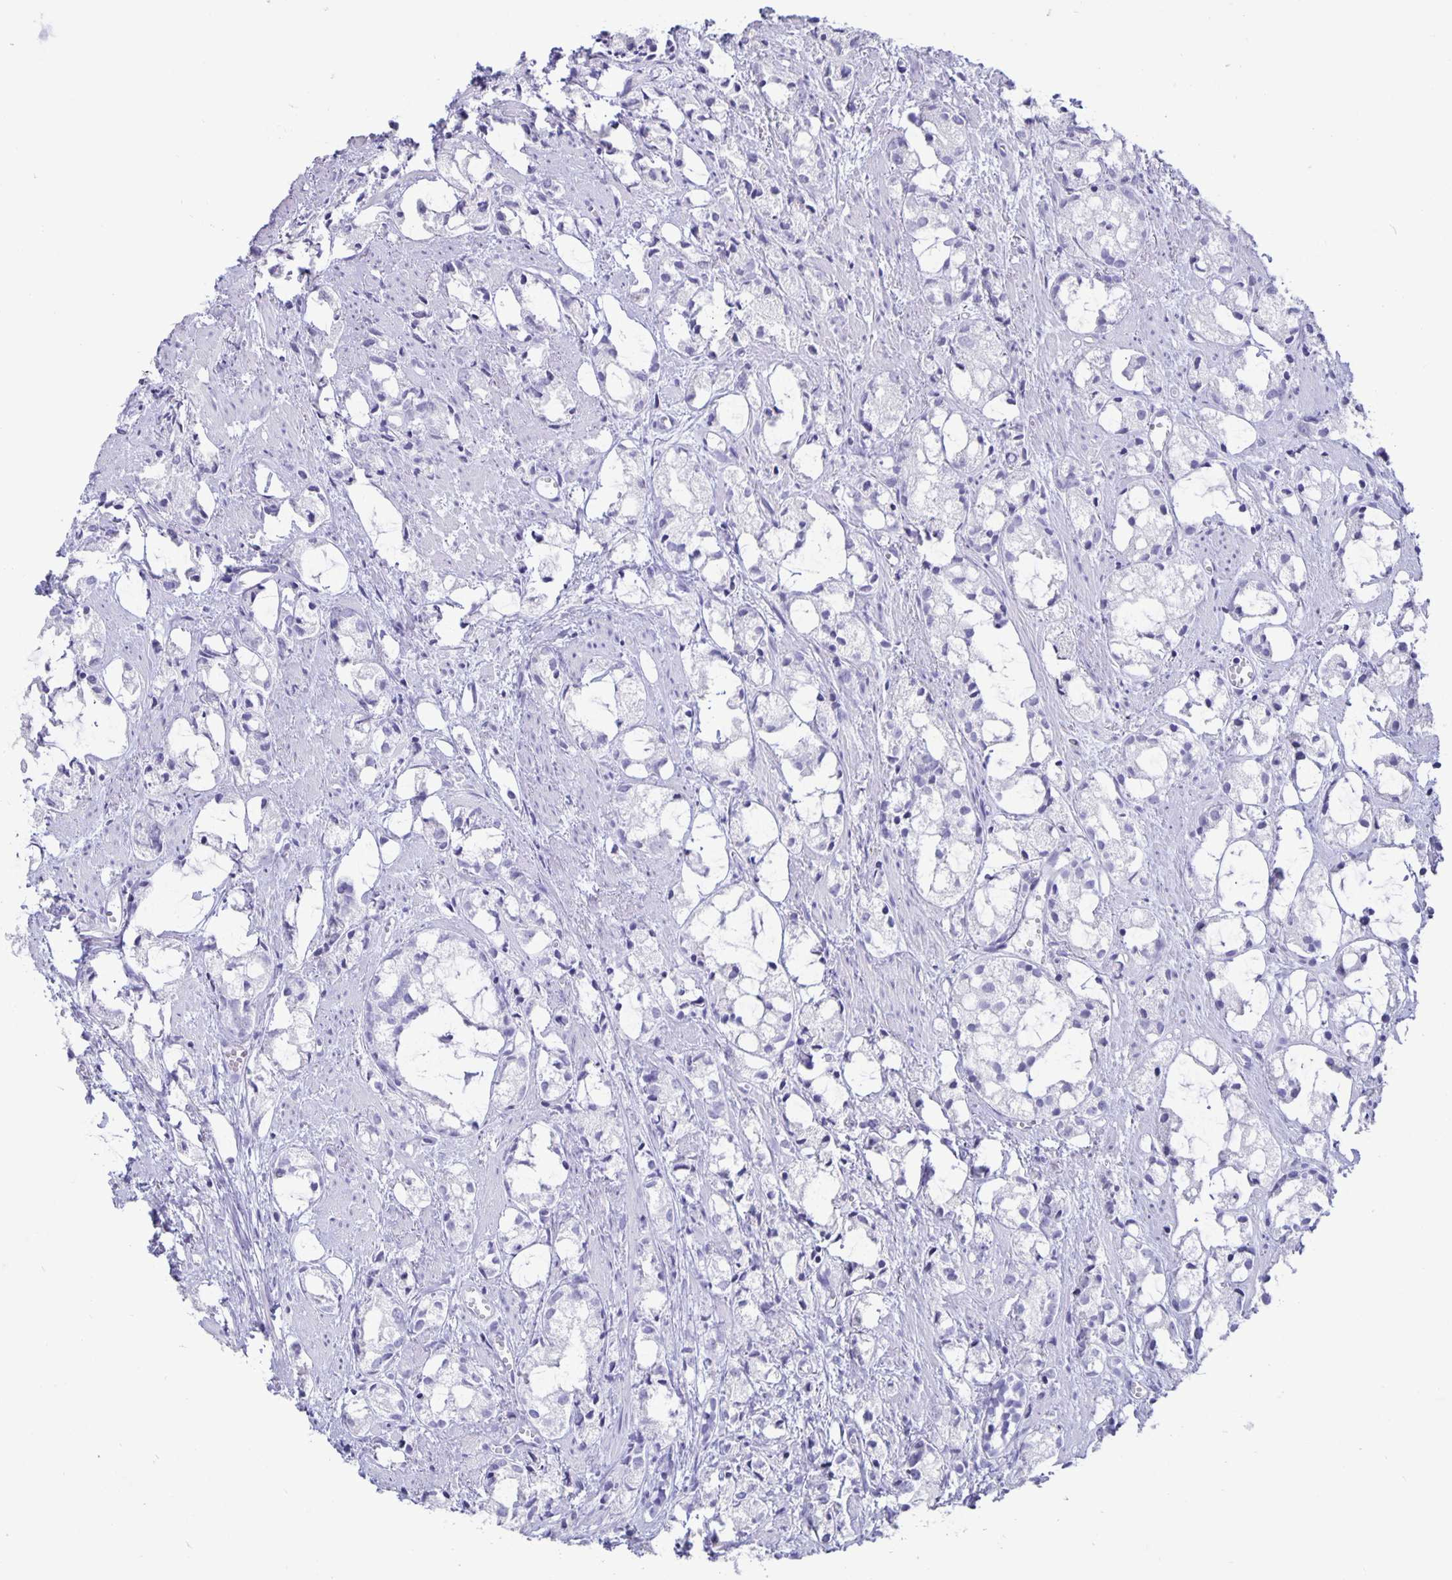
{"staining": {"intensity": "negative", "quantity": "none", "location": "none"}, "tissue": "prostate cancer", "cell_type": "Tumor cells", "image_type": "cancer", "snomed": [{"axis": "morphology", "description": "Adenocarcinoma, High grade"}, {"axis": "topography", "description": "Prostate"}], "caption": "Tumor cells show no significant staining in prostate cancer (high-grade adenocarcinoma).", "gene": "BPIFA3", "patient": {"sex": "male", "age": 85}}